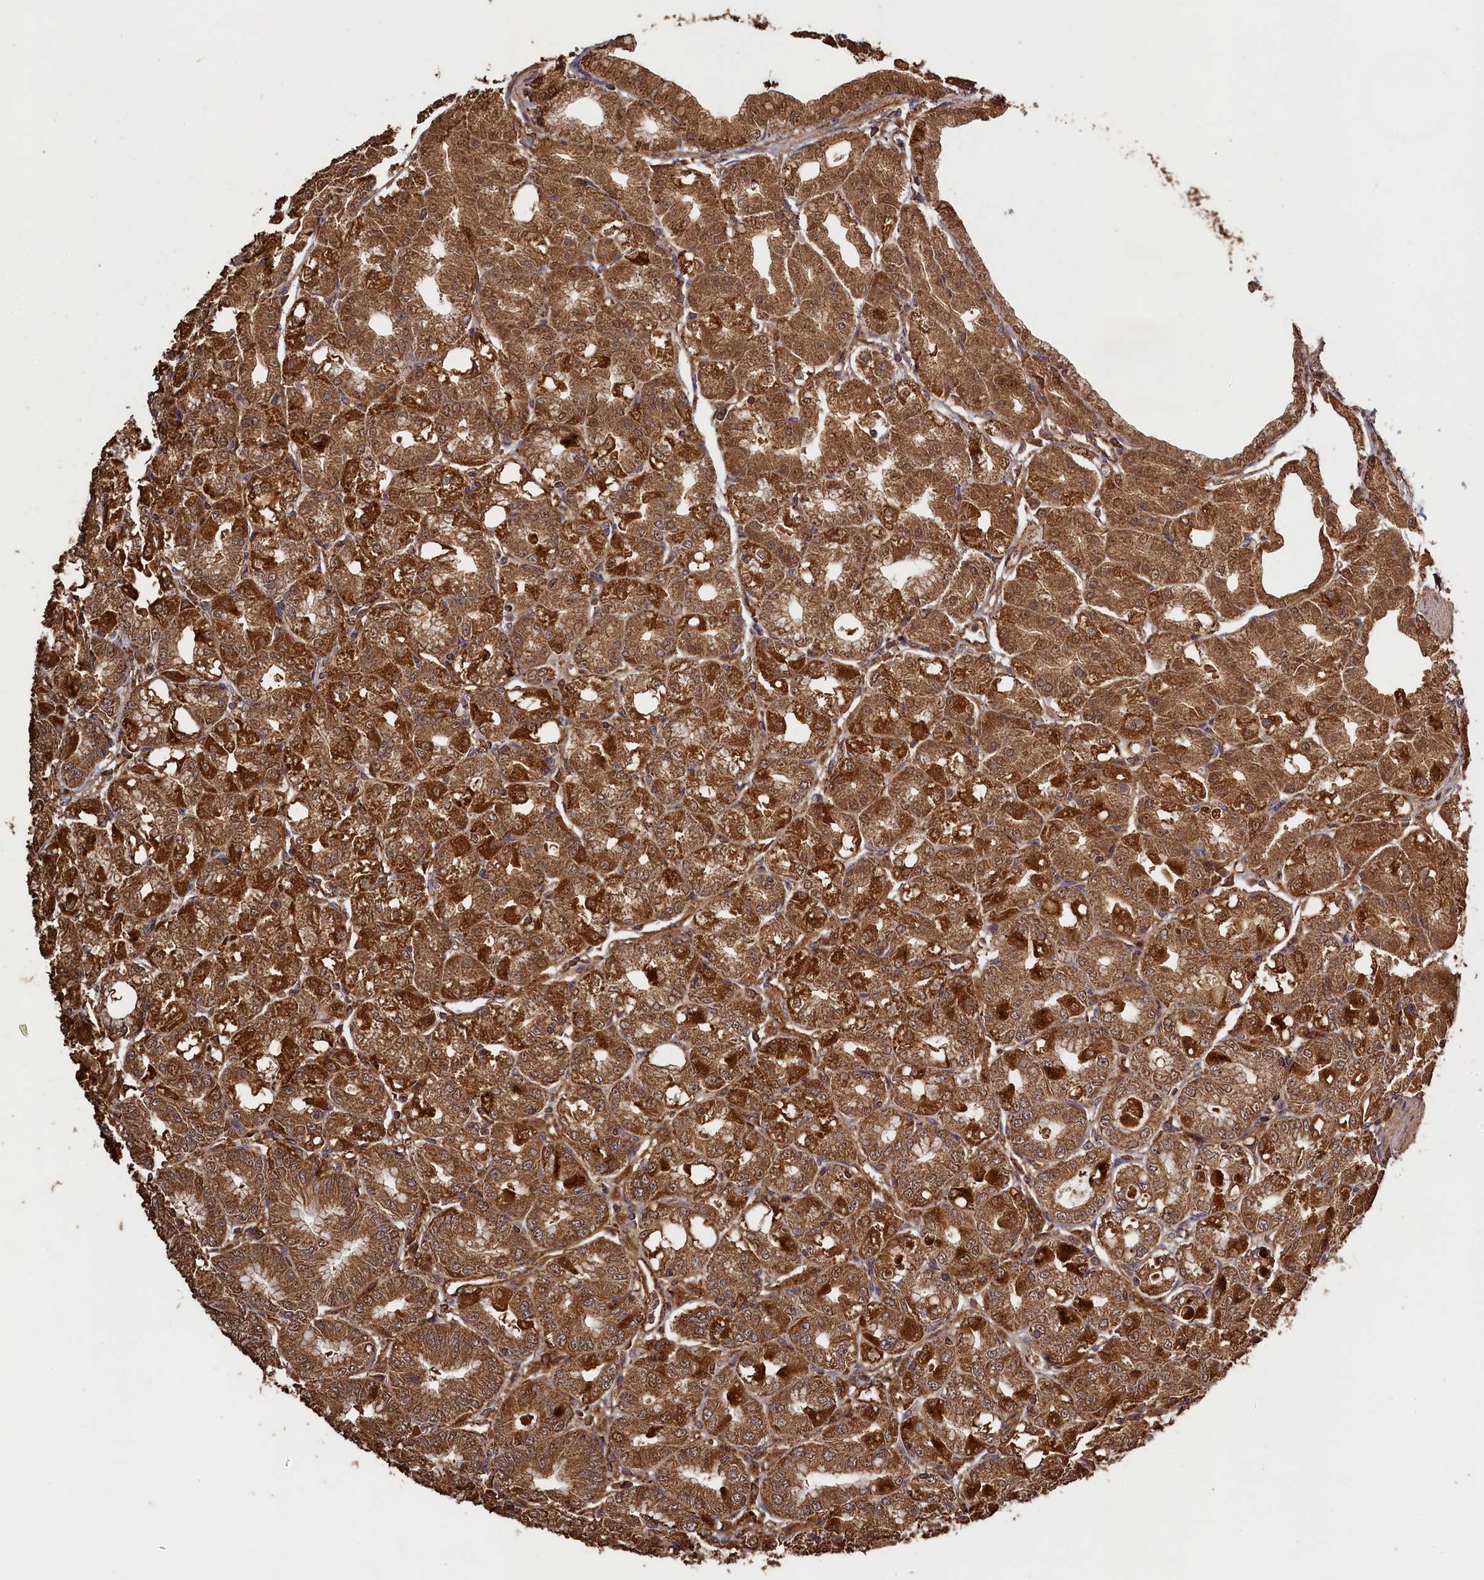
{"staining": {"intensity": "strong", "quantity": ">75%", "location": "cytoplasmic/membranous"}, "tissue": "stomach", "cell_type": "Glandular cells", "image_type": "normal", "snomed": [{"axis": "morphology", "description": "Normal tissue, NOS"}, {"axis": "topography", "description": "Stomach, lower"}], "caption": "A high amount of strong cytoplasmic/membranous staining is present in approximately >75% of glandular cells in unremarkable stomach.", "gene": "SNX33", "patient": {"sex": "male", "age": 71}}